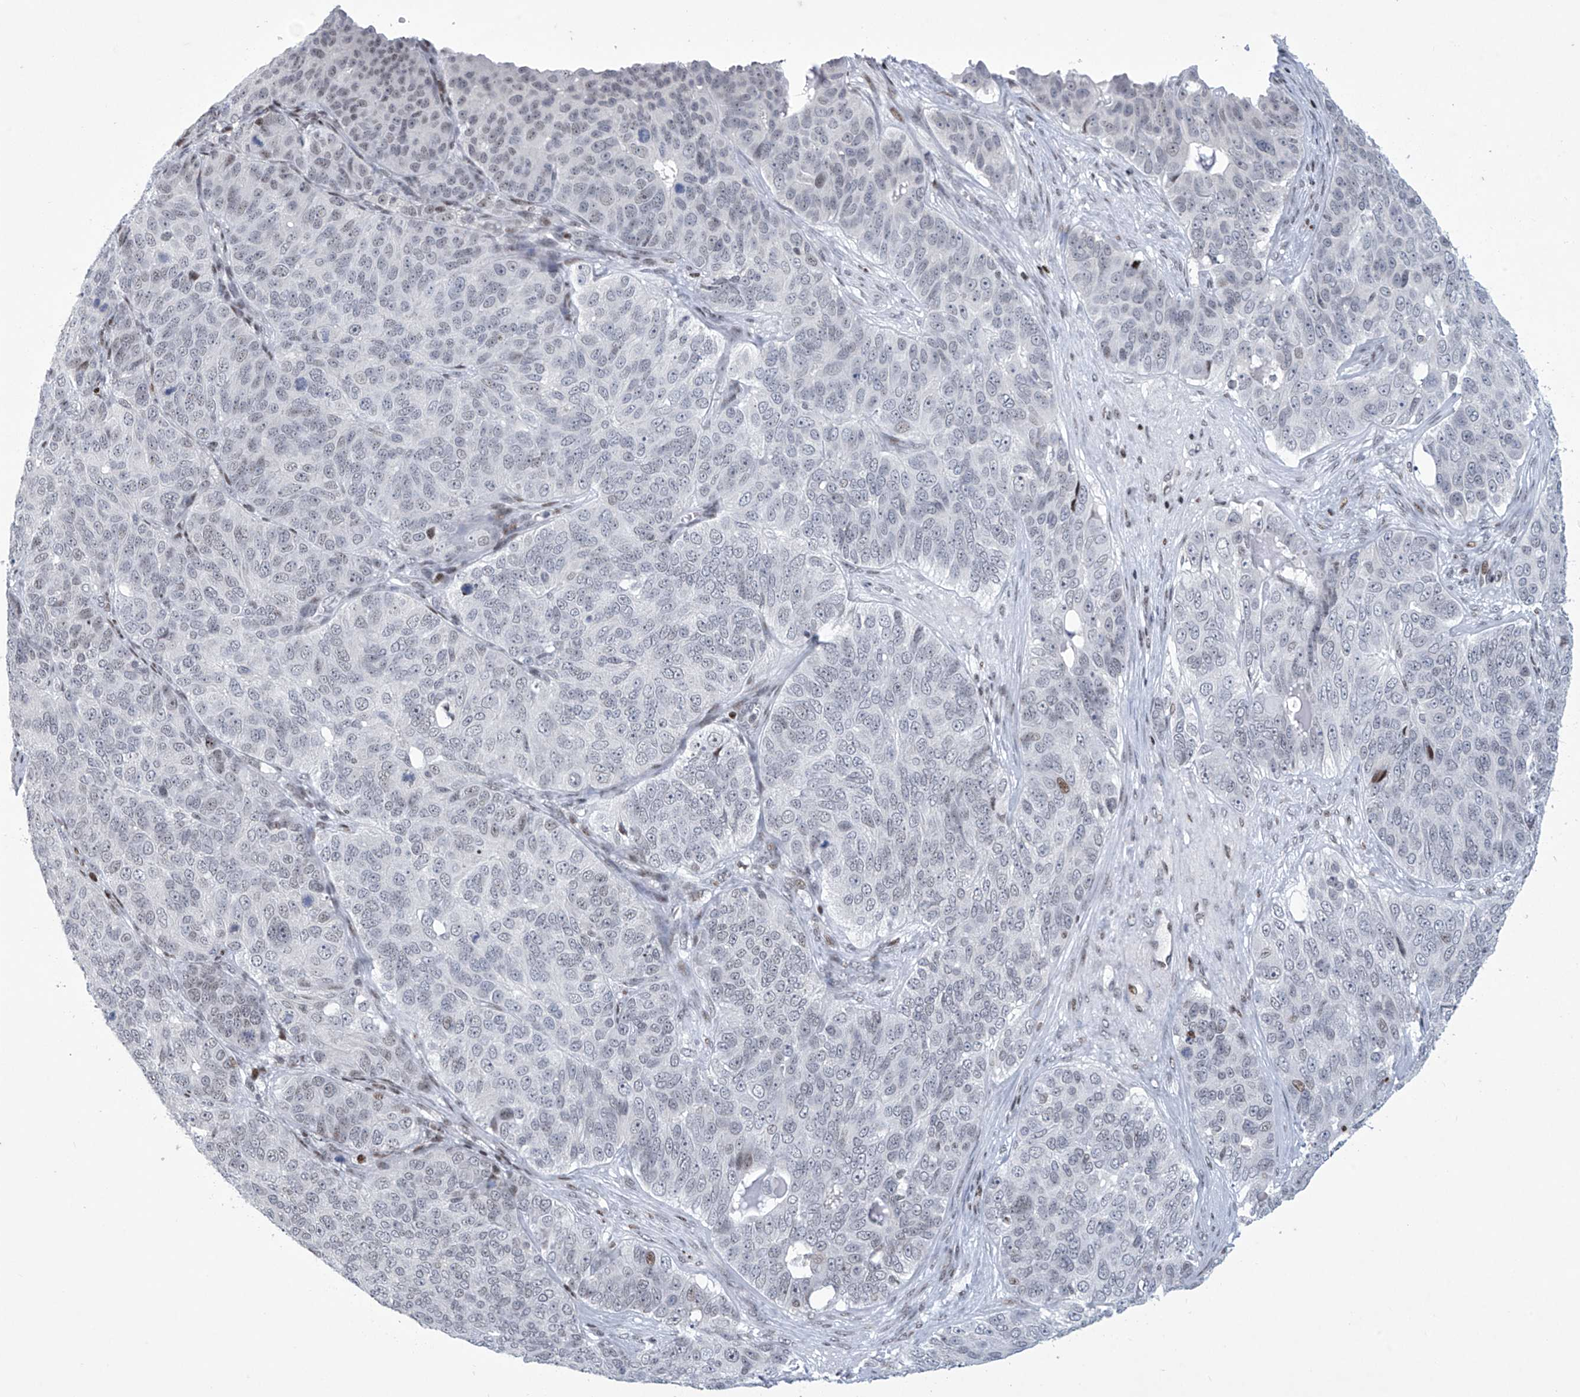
{"staining": {"intensity": "weak", "quantity": "<25%", "location": "nuclear"}, "tissue": "ovarian cancer", "cell_type": "Tumor cells", "image_type": "cancer", "snomed": [{"axis": "morphology", "description": "Carcinoma, endometroid"}, {"axis": "topography", "description": "Ovary"}], "caption": "This image is of ovarian cancer stained with immunohistochemistry to label a protein in brown with the nuclei are counter-stained blue. There is no staining in tumor cells.", "gene": "RFX7", "patient": {"sex": "female", "age": 51}}